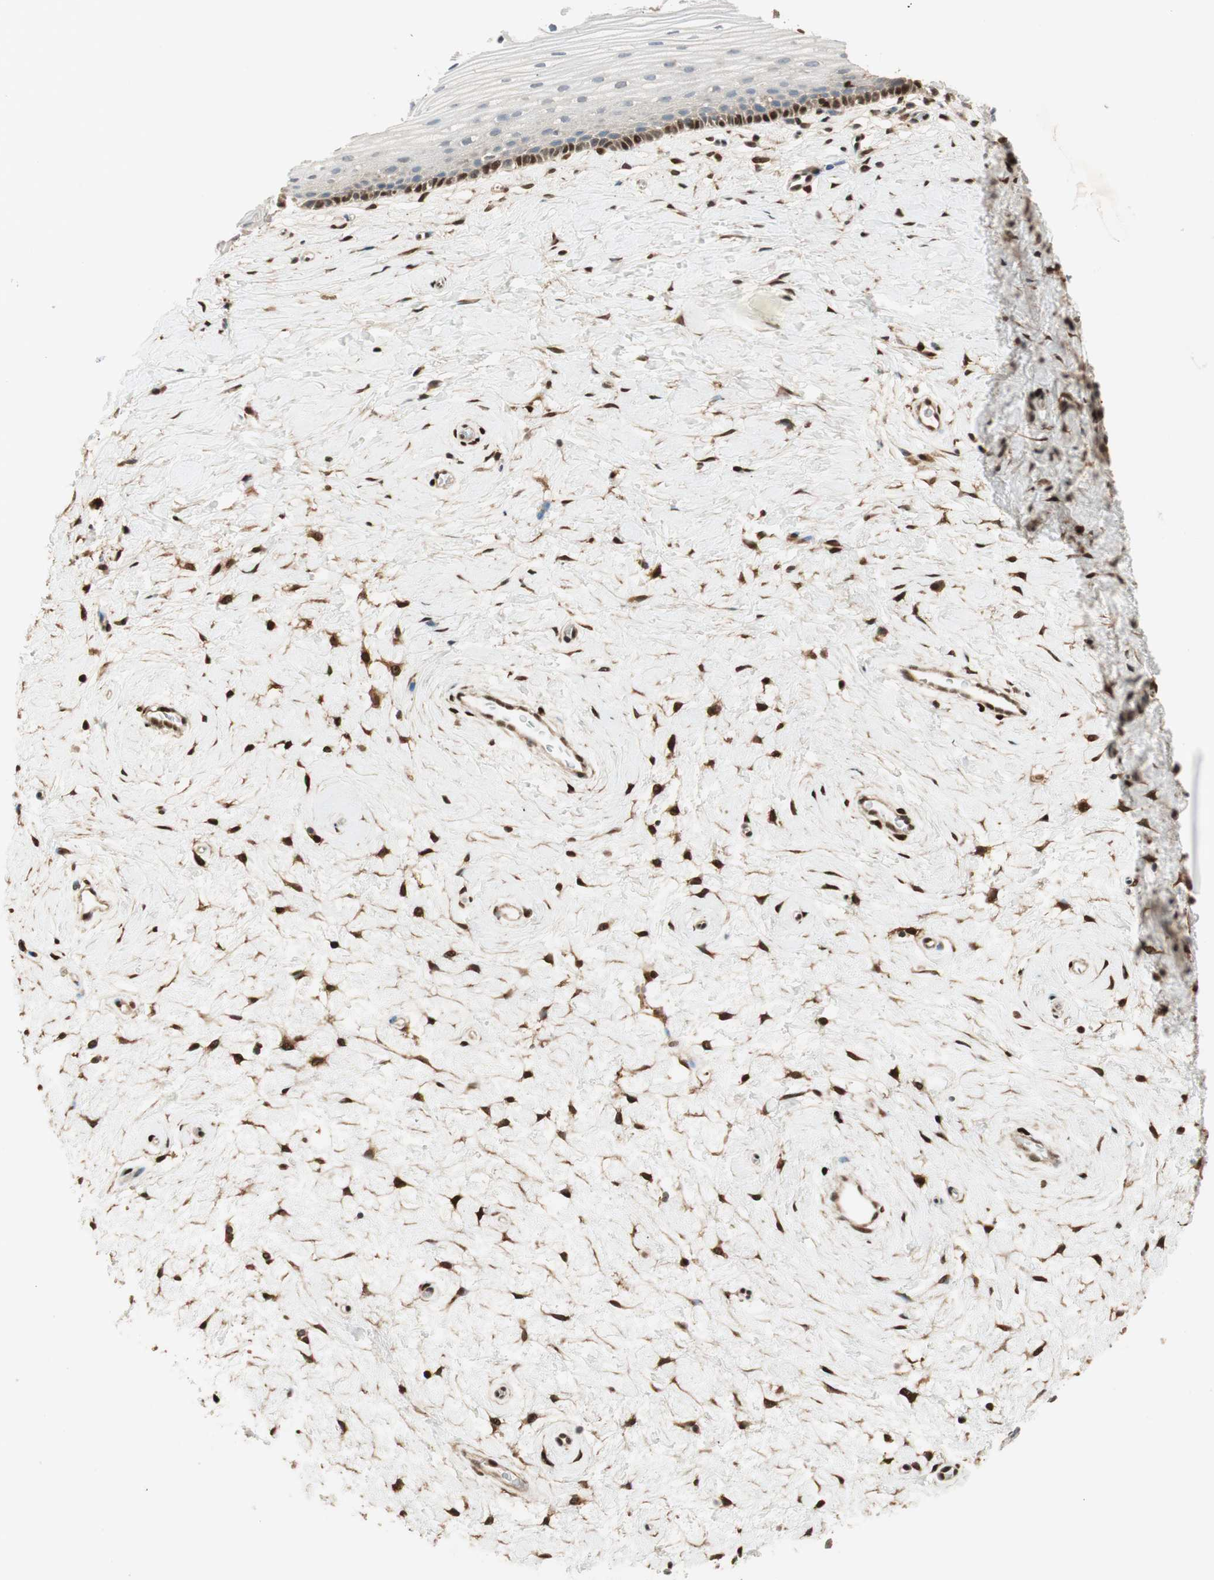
{"staining": {"intensity": "moderate", "quantity": ">75%", "location": "cytoplasmic/membranous,nuclear"}, "tissue": "cervix", "cell_type": "Glandular cells", "image_type": "normal", "snomed": [{"axis": "morphology", "description": "Normal tissue, NOS"}, {"axis": "topography", "description": "Cervix"}], "caption": "Immunohistochemical staining of benign cervix exhibits >75% levels of moderate cytoplasmic/membranous,nuclear protein staining in about >75% of glandular cells. (brown staining indicates protein expression, while blue staining denotes nuclei).", "gene": "BIN1", "patient": {"sex": "female", "age": 39}}